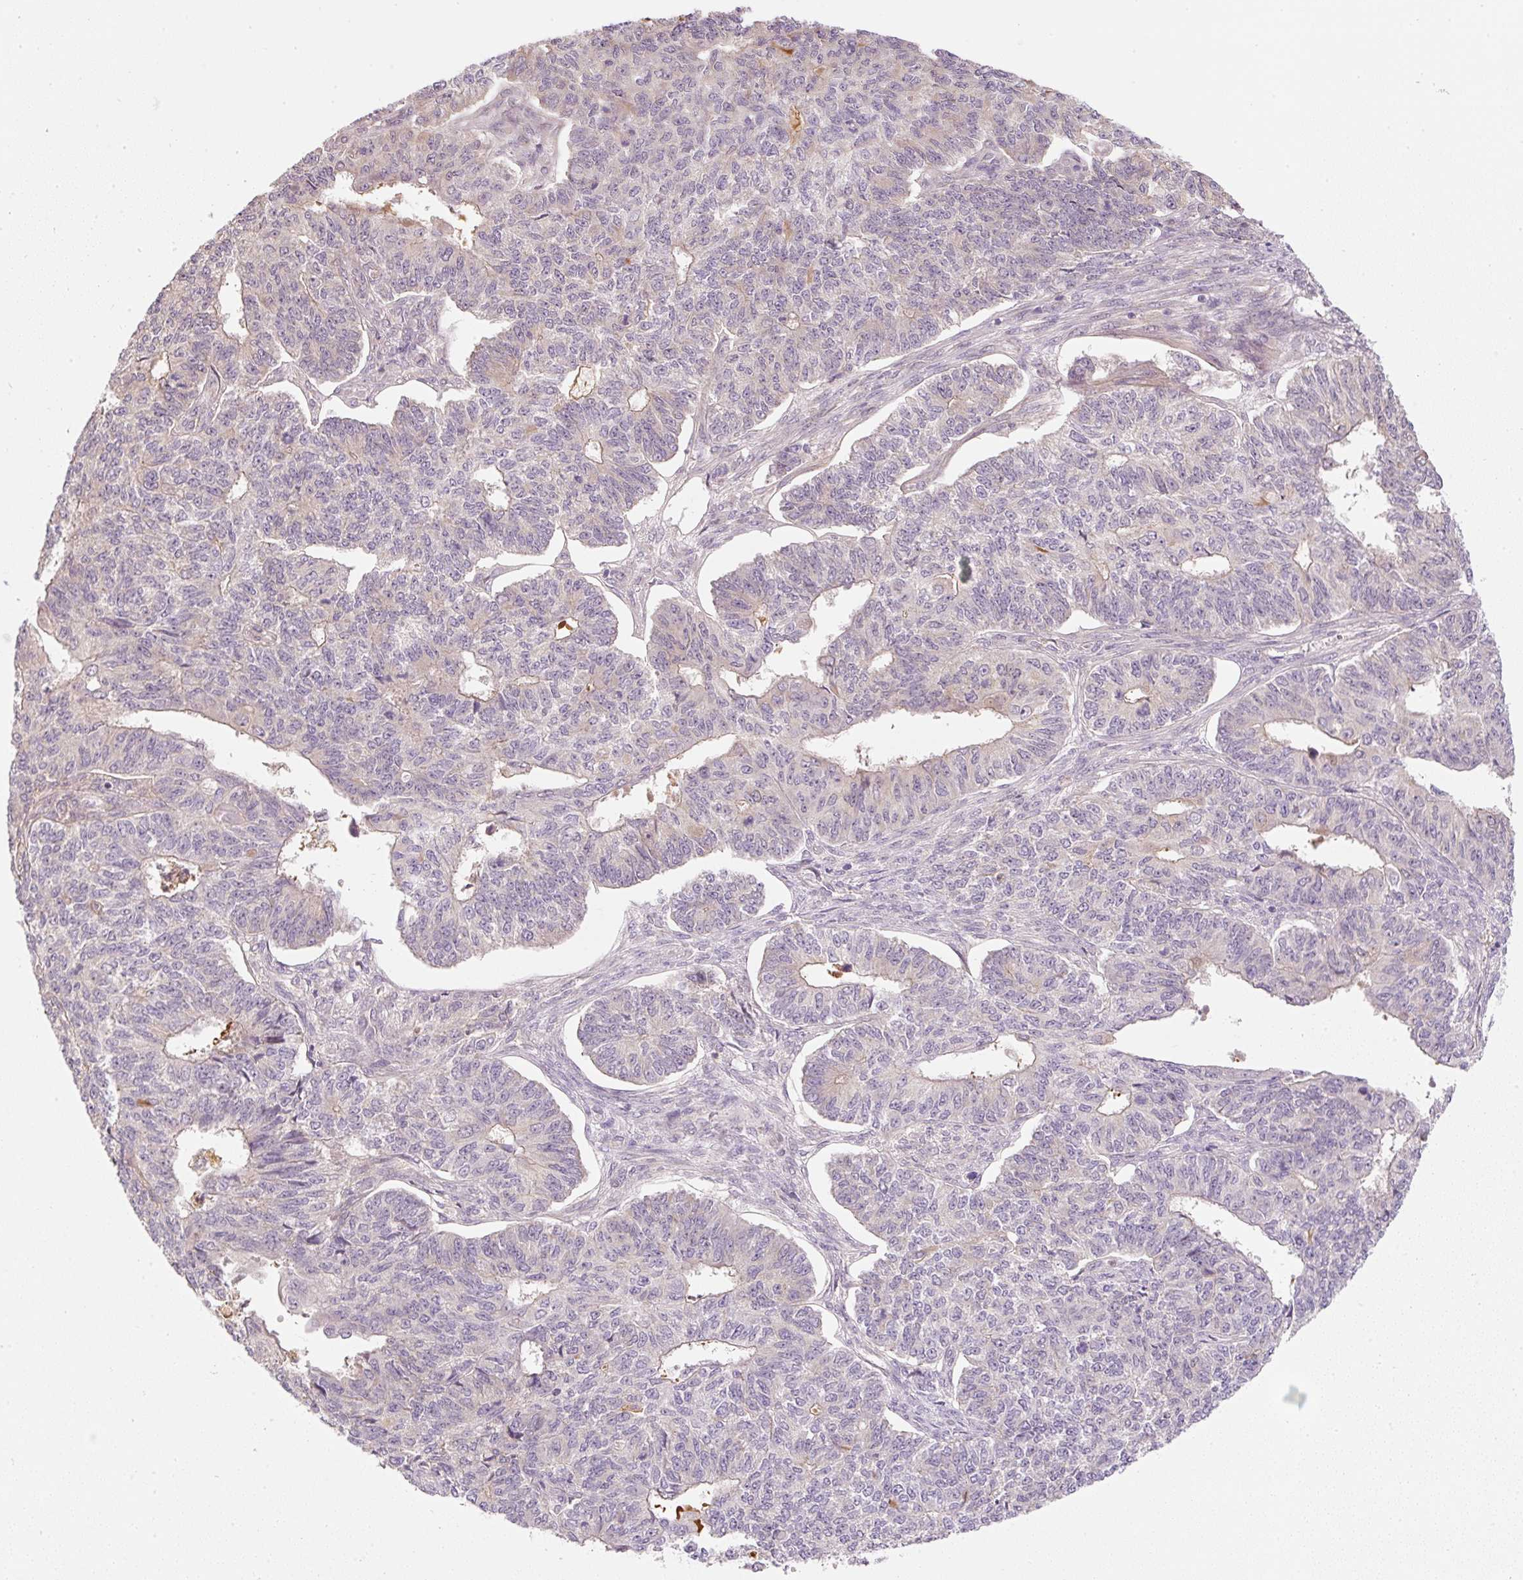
{"staining": {"intensity": "negative", "quantity": "none", "location": "none"}, "tissue": "endometrial cancer", "cell_type": "Tumor cells", "image_type": "cancer", "snomed": [{"axis": "morphology", "description": "Adenocarcinoma, NOS"}, {"axis": "topography", "description": "Endometrium"}], "caption": "Tumor cells show no significant protein positivity in adenocarcinoma (endometrial). Nuclei are stained in blue.", "gene": "CTTNBP2", "patient": {"sex": "female", "age": 32}}